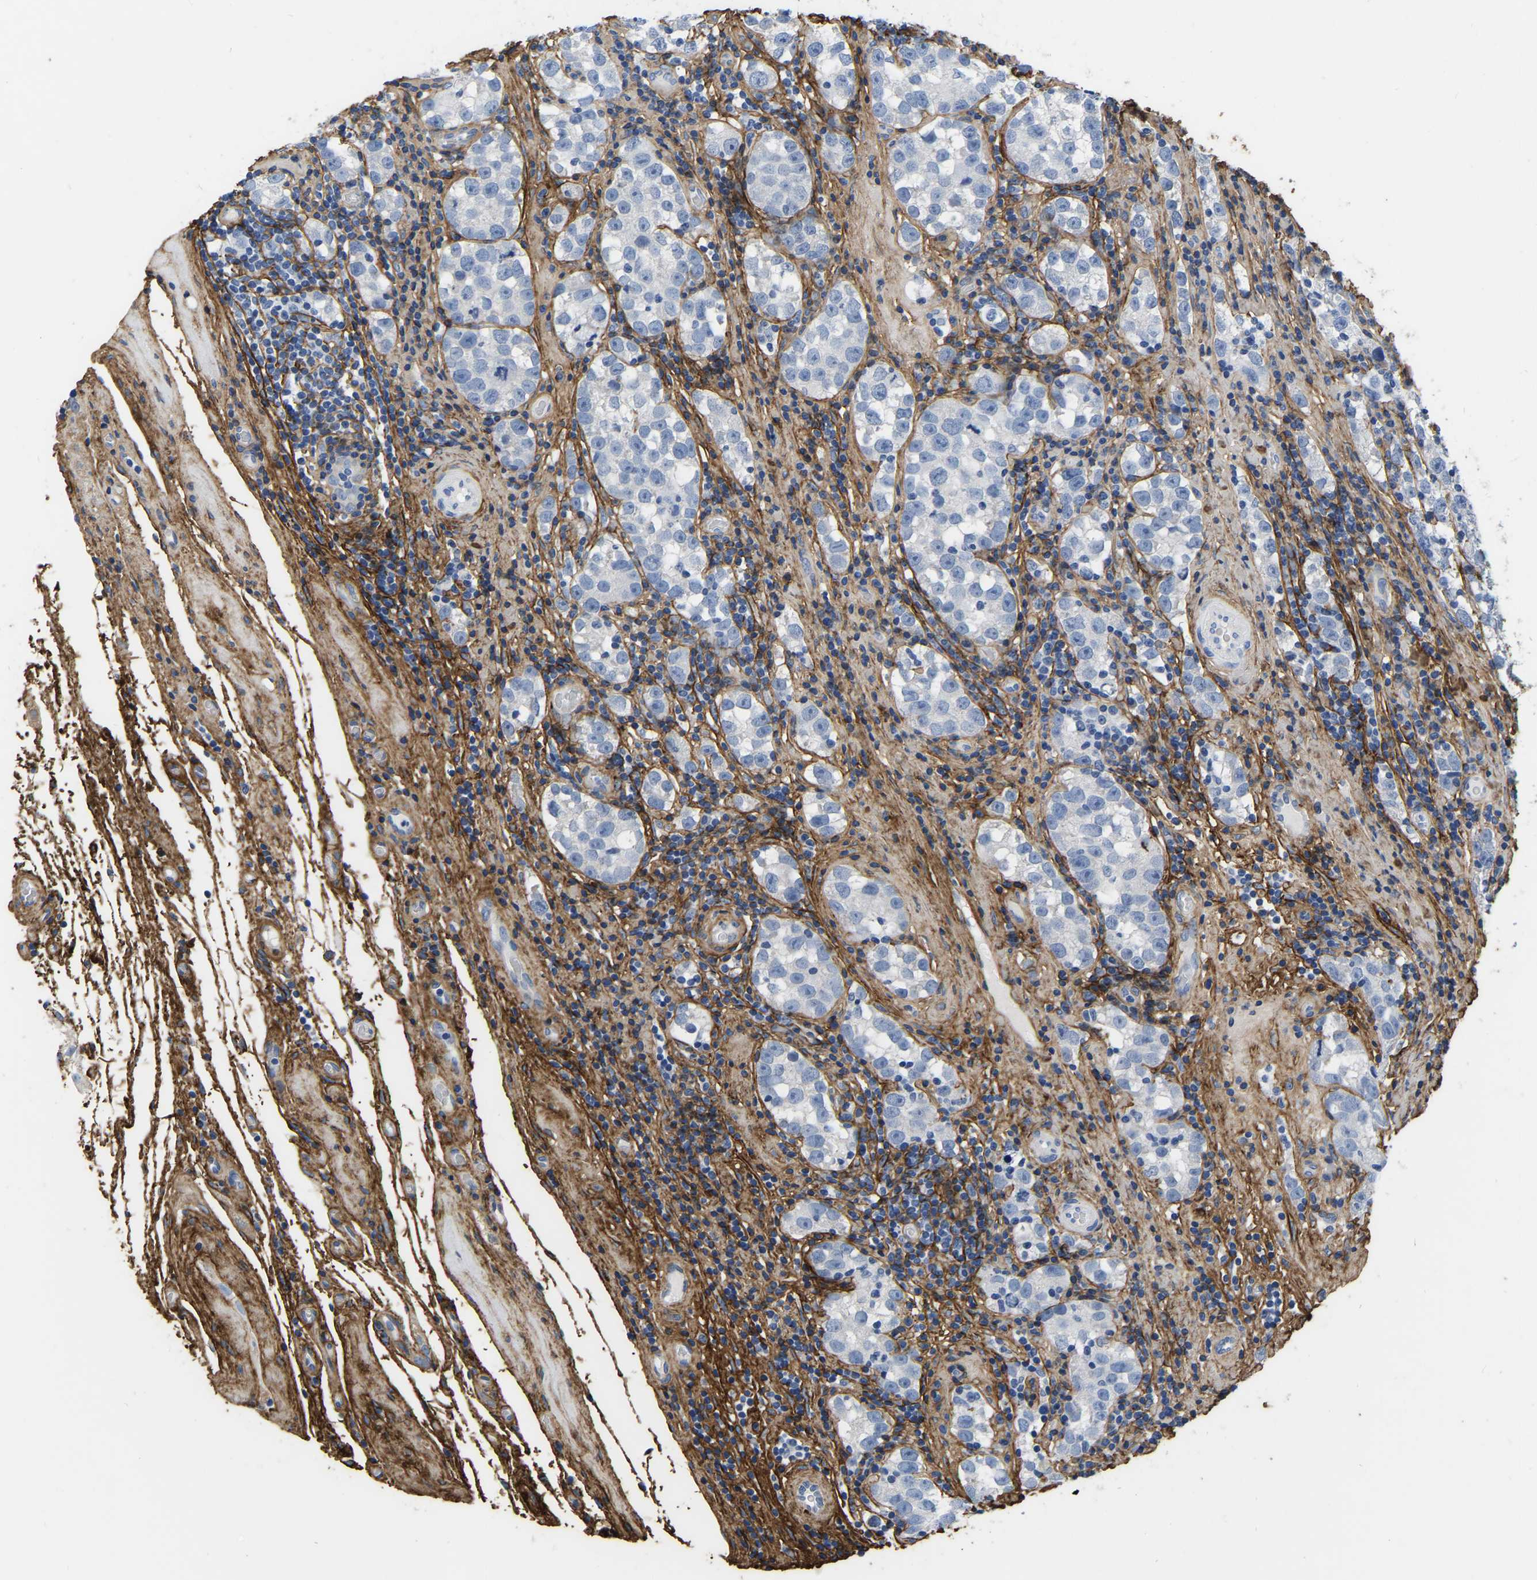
{"staining": {"intensity": "negative", "quantity": "none", "location": "none"}, "tissue": "testis cancer", "cell_type": "Tumor cells", "image_type": "cancer", "snomed": [{"axis": "morphology", "description": "Normal tissue, NOS"}, {"axis": "morphology", "description": "Seminoma, NOS"}, {"axis": "topography", "description": "Testis"}], "caption": "This image is of testis cancer stained with IHC to label a protein in brown with the nuclei are counter-stained blue. There is no positivity in tumor cells.", "gene": "COL6A1", "patient": {"sex": "male", "age": 43}}